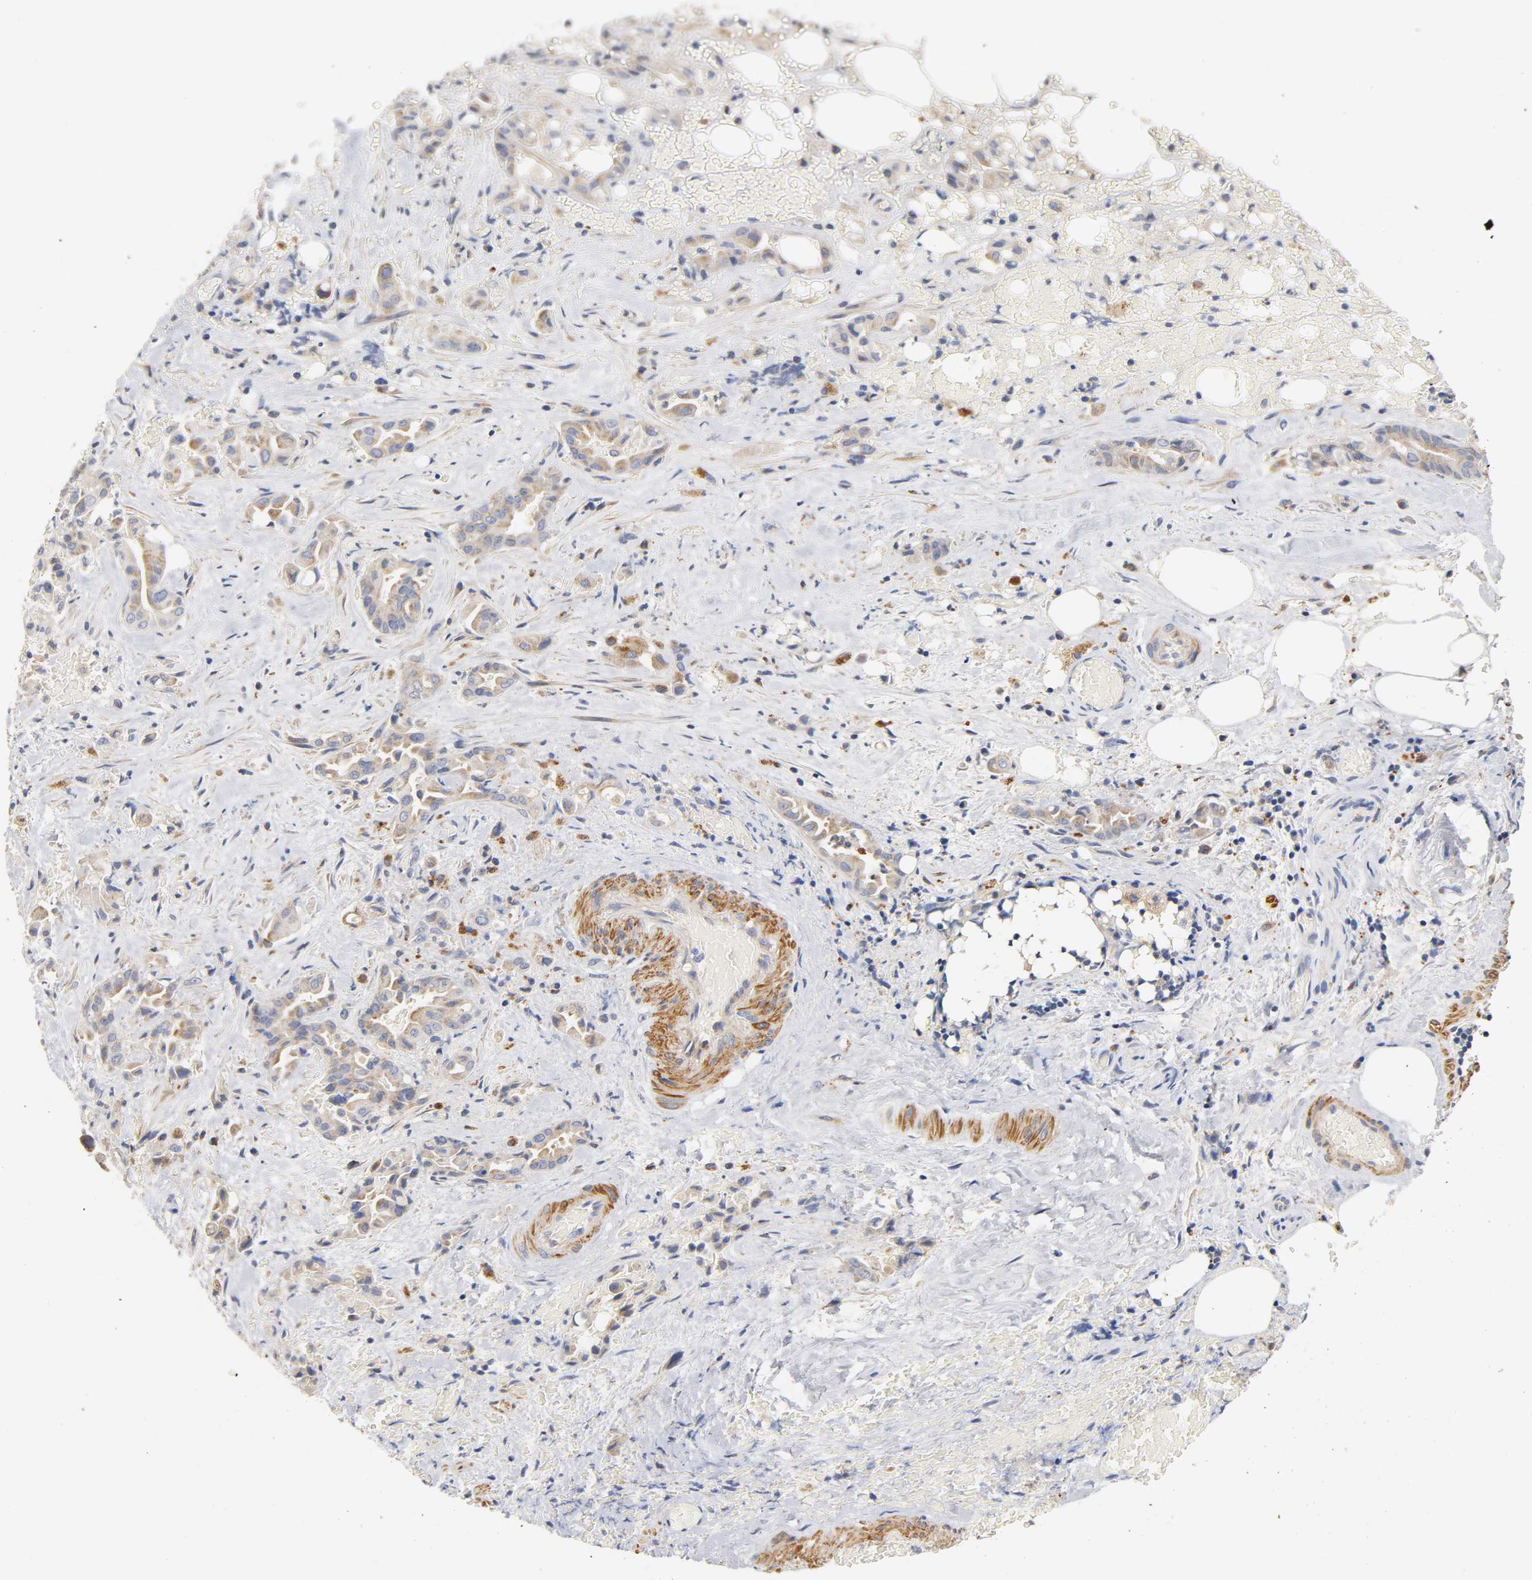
{"staining": {"intensity": "weak", "quantity": ">75%", "location": "cytoplasmic/membranous"}, "tissue": "liver cancer", "cell_type": "Tumor cells", "image_type": "cancer", "snomed": [{"axis": "morphology", "description": "Cholangiocarcinoma"}, {"axis": "topography", "description": "Liver"}], "caption": "IHC histopathology image of liver cancer stained for a protein (brown), which demonstrates low levels of weak cytoplasmic/membranous positivity in approximately >75% of tumor cells.", "gene": "SEMA5A", "patient": {"sex": "female", "age": 68}}